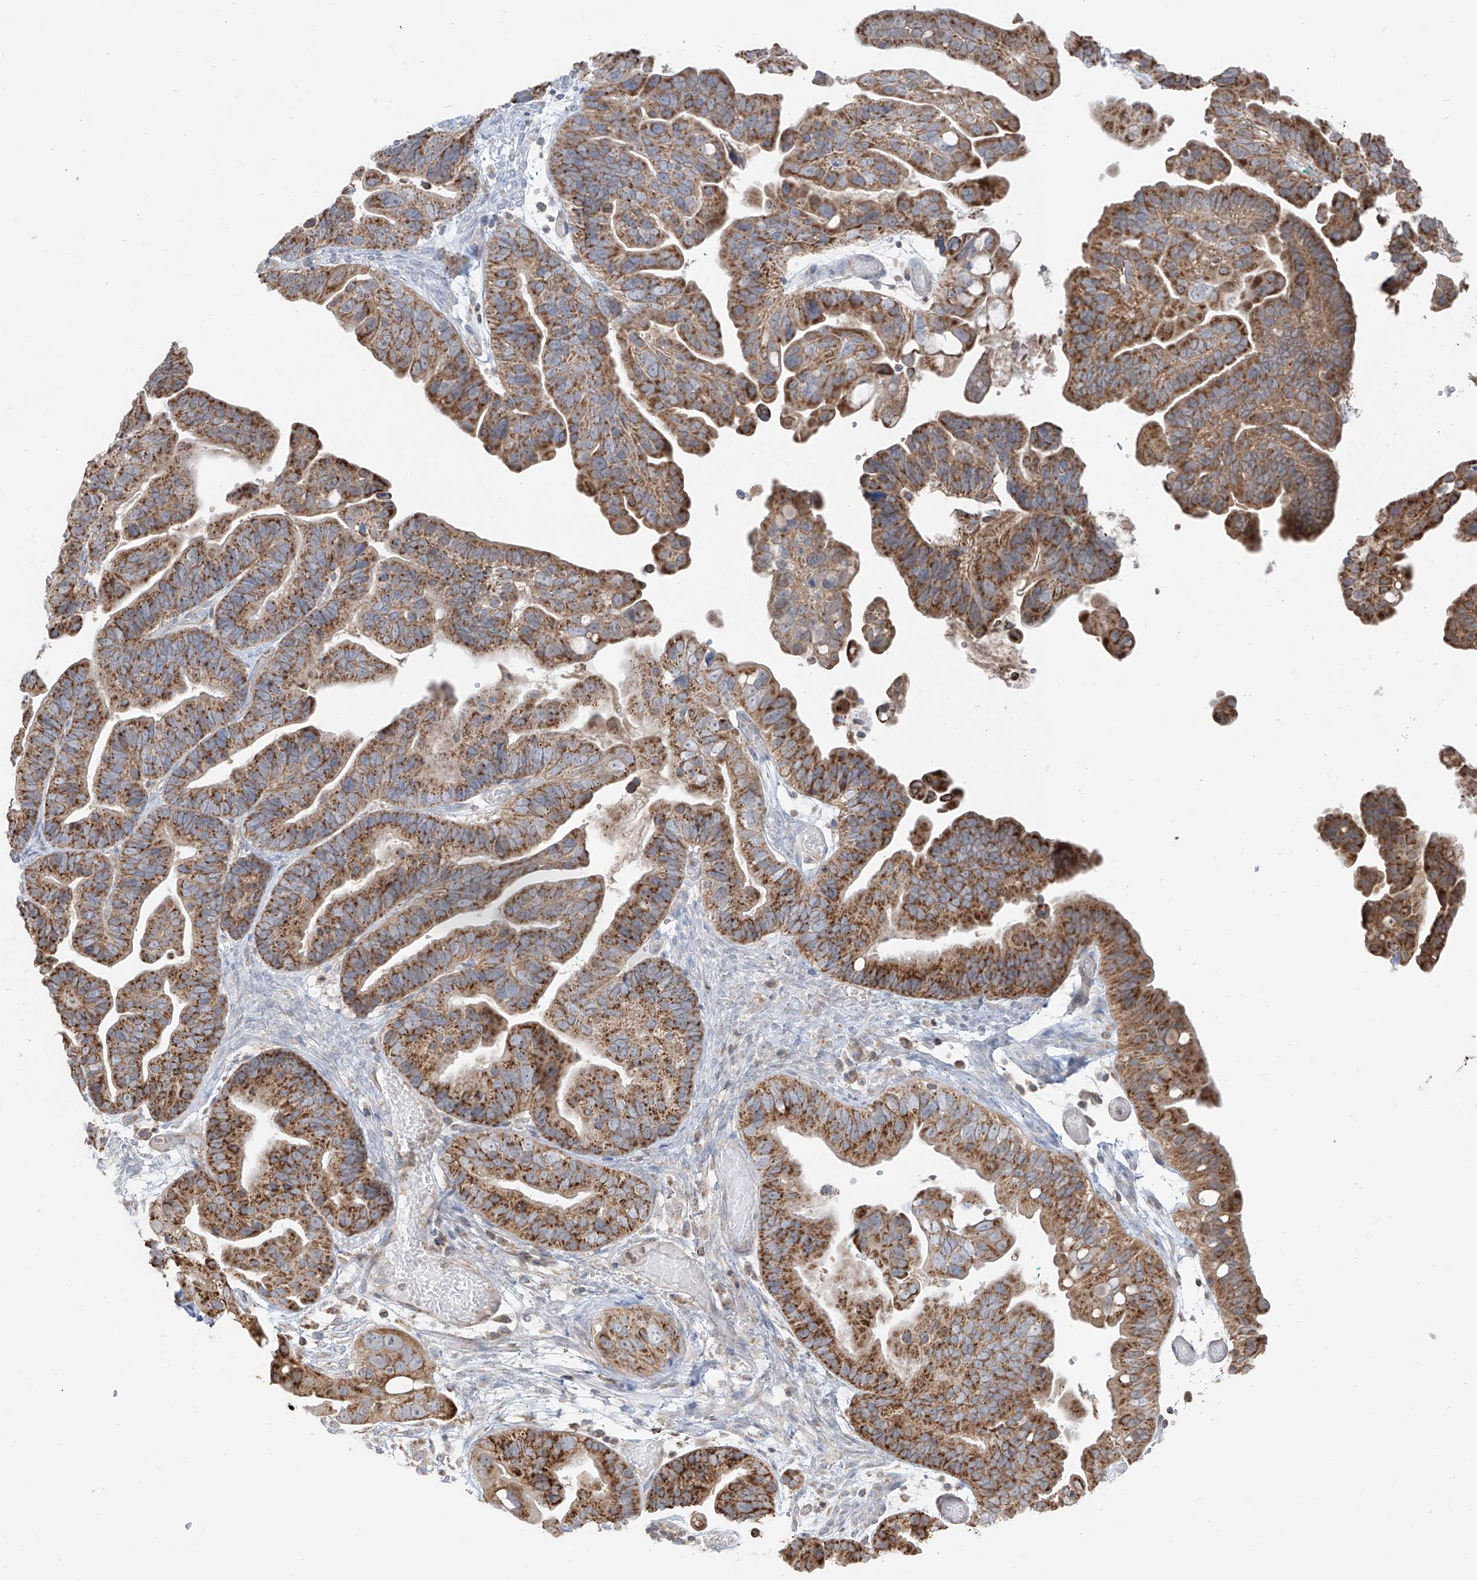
{"staining": {"intensity": "strong", "quantity": ">75%", "location": "cytoplasmic/membranous"}, "tissue": "ovarian cancer", "cell_type": "Tumor cells", "image_type": "cancer", "snomed": [{"axis": "morphology", "description": "Cystadenocarcinoma, serous, NOS"}, {"axis": "topography", "description": "Ovary"}], "caption": "DAB (3,3'-diaminobenzidine) immunohistochemical staining of ovarian cancer exhibits strong cytoplasmic/membranous protein expression in approximately >75% of tumor cells.", "gene": "ETHE1", "patient": {"sex": "female", "age": 56}}